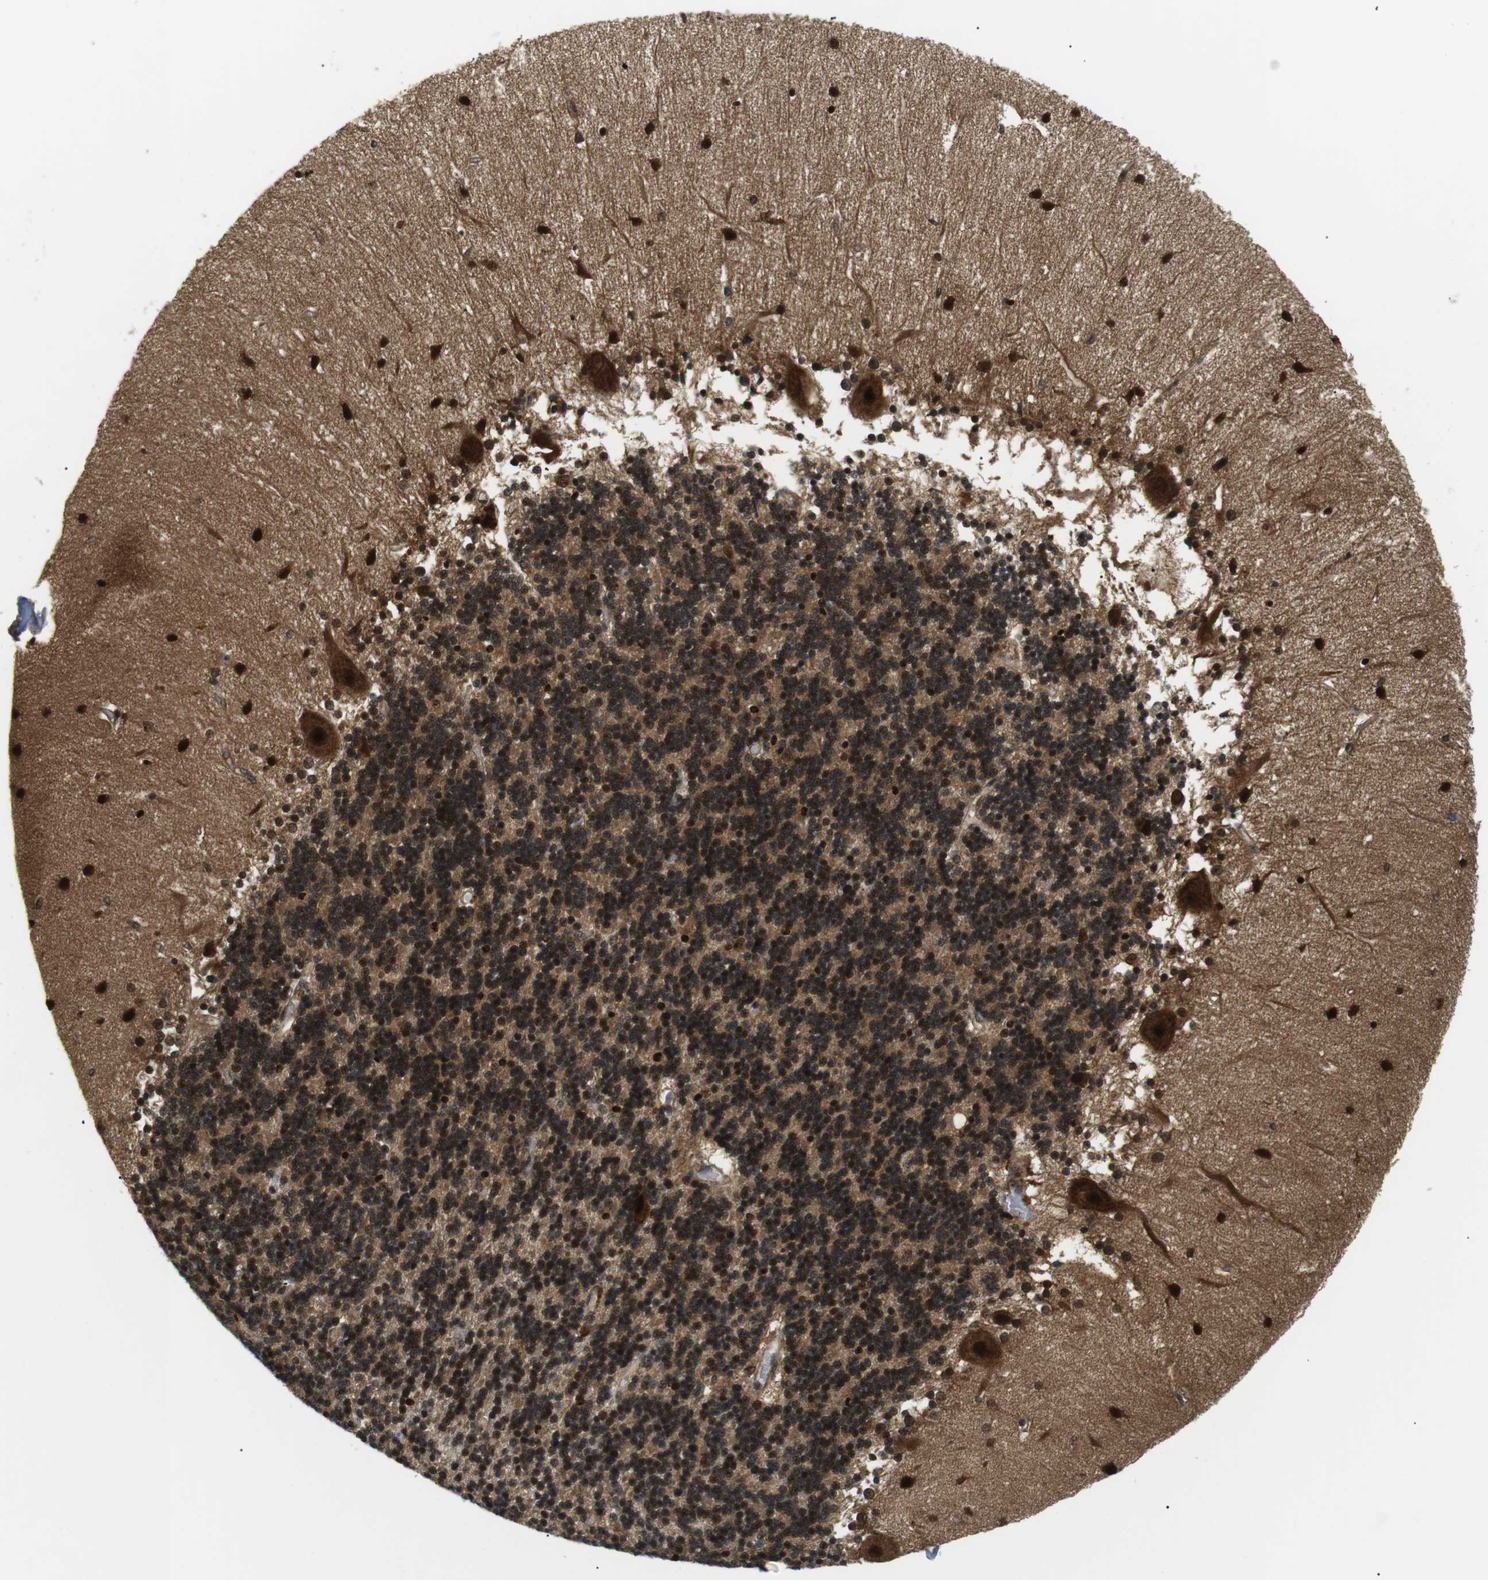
{"staining": {"intensity": "strong", "quantity": ">75%", "location": "cytoplasmic/membranous,nuclear"}, "tissue": "cerebellum", "cell_type": "Cells in granular layer", "image_type": "normal", "snomed": [{"axis": "morphology", "description": "Normal tissue, NOS"}, {"axis": "topography", "description": "Cerebellum"}], "caption": "High-magnification brightfield microscopy of unremarkable cerebellum stained with DAB (brown) and counterstained with hematoxylin (blue). cells in granular layer exhibit strong cytoplasmic/membranous,nuclear positivity is identified in about>75% of cells. The staining was performed using DAB (3,3'-diaminobenzidine), with brown indicating positive protein expression. Nuclei are stained blue with hematoxylin.", "gene": "CSNK2B", "patient": {"sex": "female", "age": 54}}